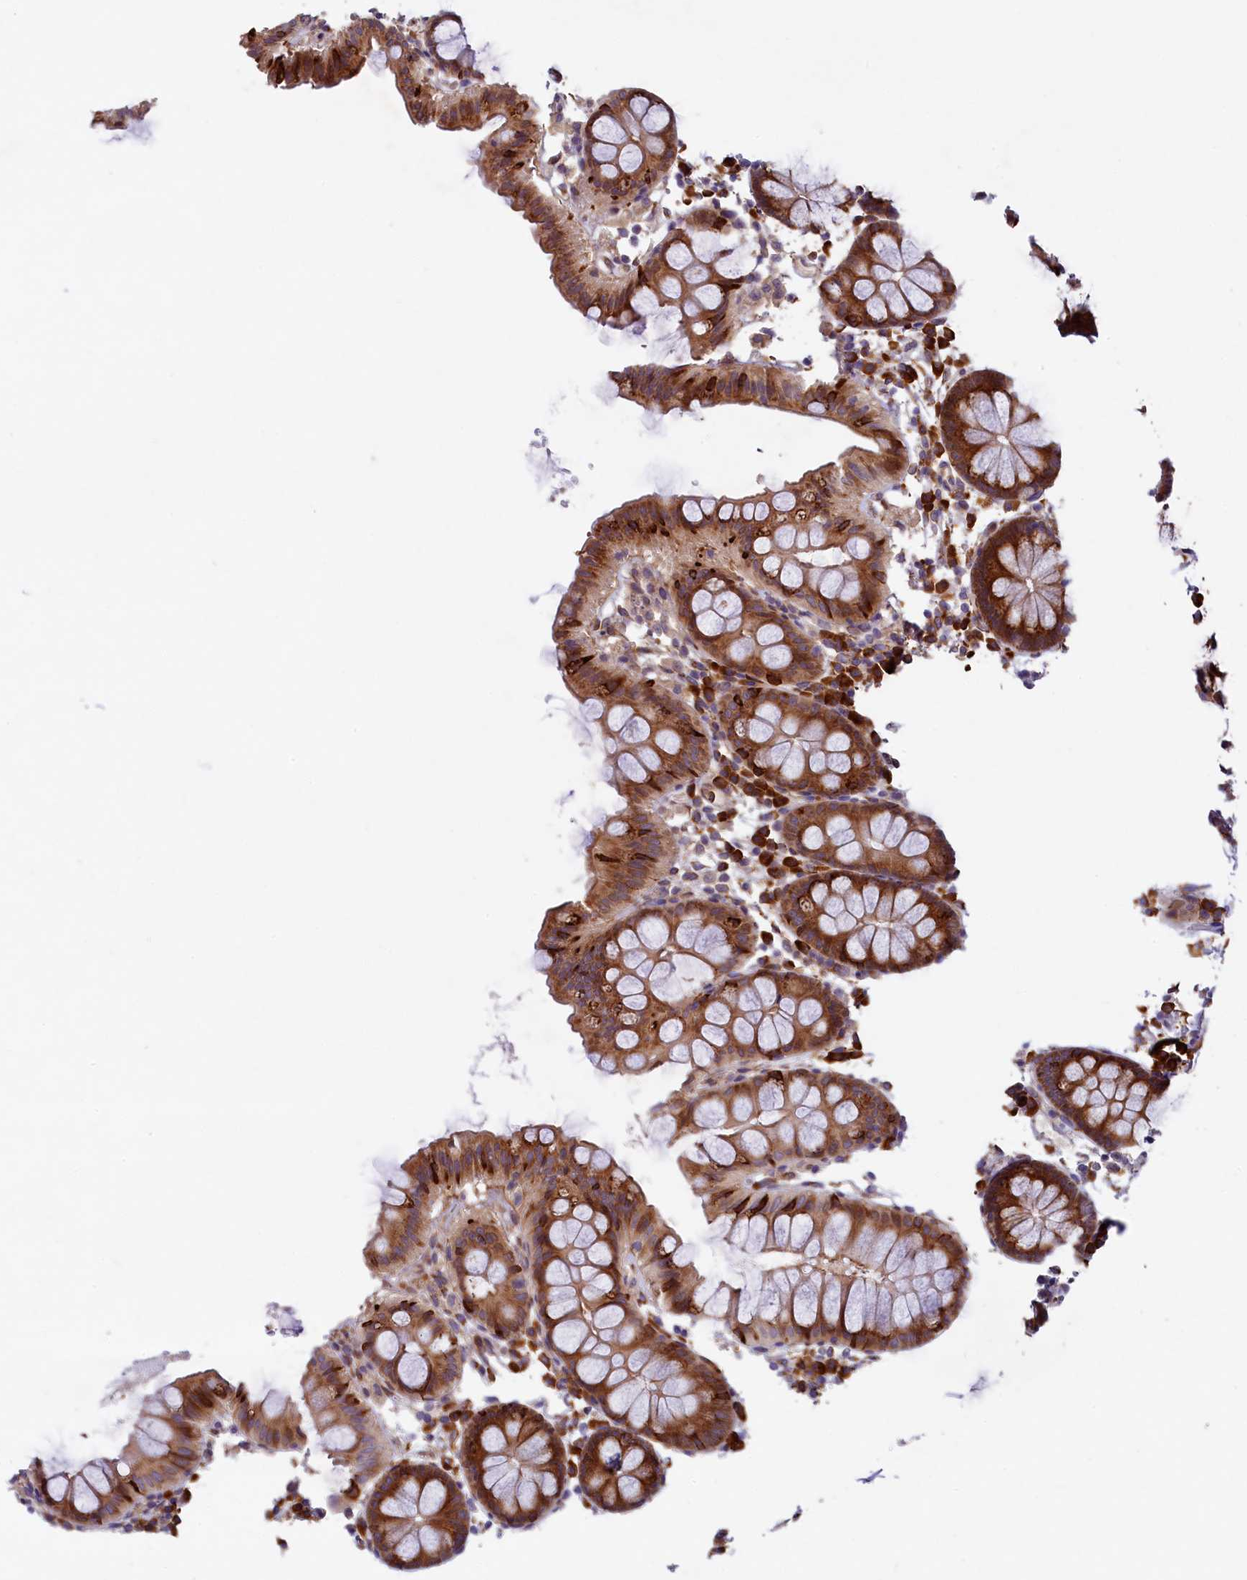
{"staining": {"intensity": "weak", "quantity": ">75%", "location": "cytoplasmic/membranous"}, "tissue": "colon", "cell_type": "Endothelial cells", "image_type": "normal", "snomed": [{"axis": "morphology", "description": "Normal tissue, NOS"}, {"axis": "topography", "description": "Colon"}], "caption": "The micrograph displays immunohistochemical staining of unremarkable colon. There is weak cytoplasmic/membranous expression is seen in approximately >75% of endothelial cells. The protein is shown in brown color, while the nuclei are stained blue.", "gene": "SSC5D", "patient": {"sex": "male", "age": 75}}